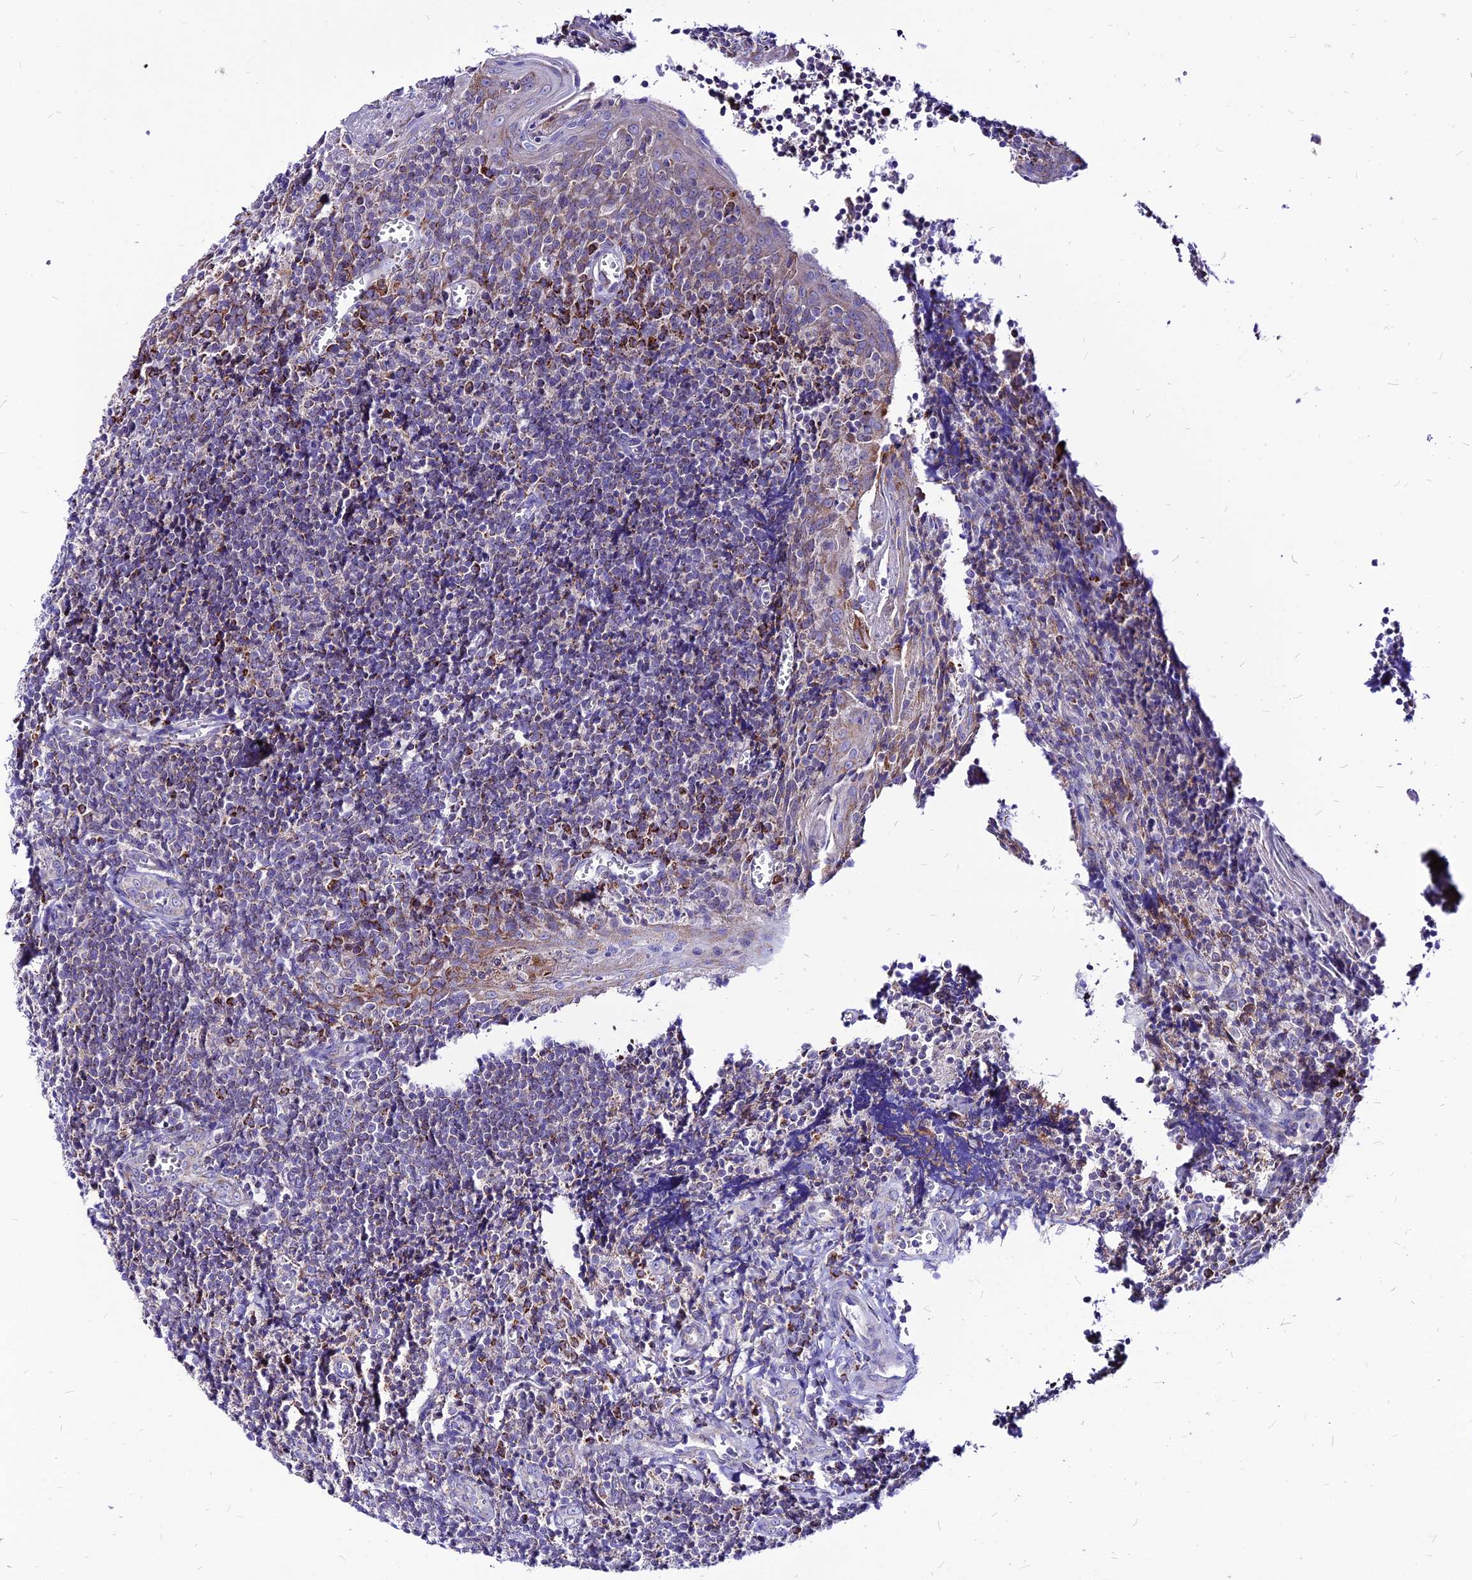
{"staining": {"intensity": "weak", "quantity": "25%-75%", "location": "cytoplasmic/membranous"}, "tissue": "tonsil", "cell_type": "Germinal center cells", "image_type": "normal", "snomed": [{"axis": "morphology", "description": "Normal tissue, NOS"}, {"axis": "topography", "description": "Tonsil"}], "caption": "A brown stain labels weak cytoplasmic/membranous staining of a protein in germinal center cells of unremarkable human tonsil. (IHC, brightfield microscopy, high magnification).", "gene": "ECI1", "patient": {"sex": "male", "age": 27}}